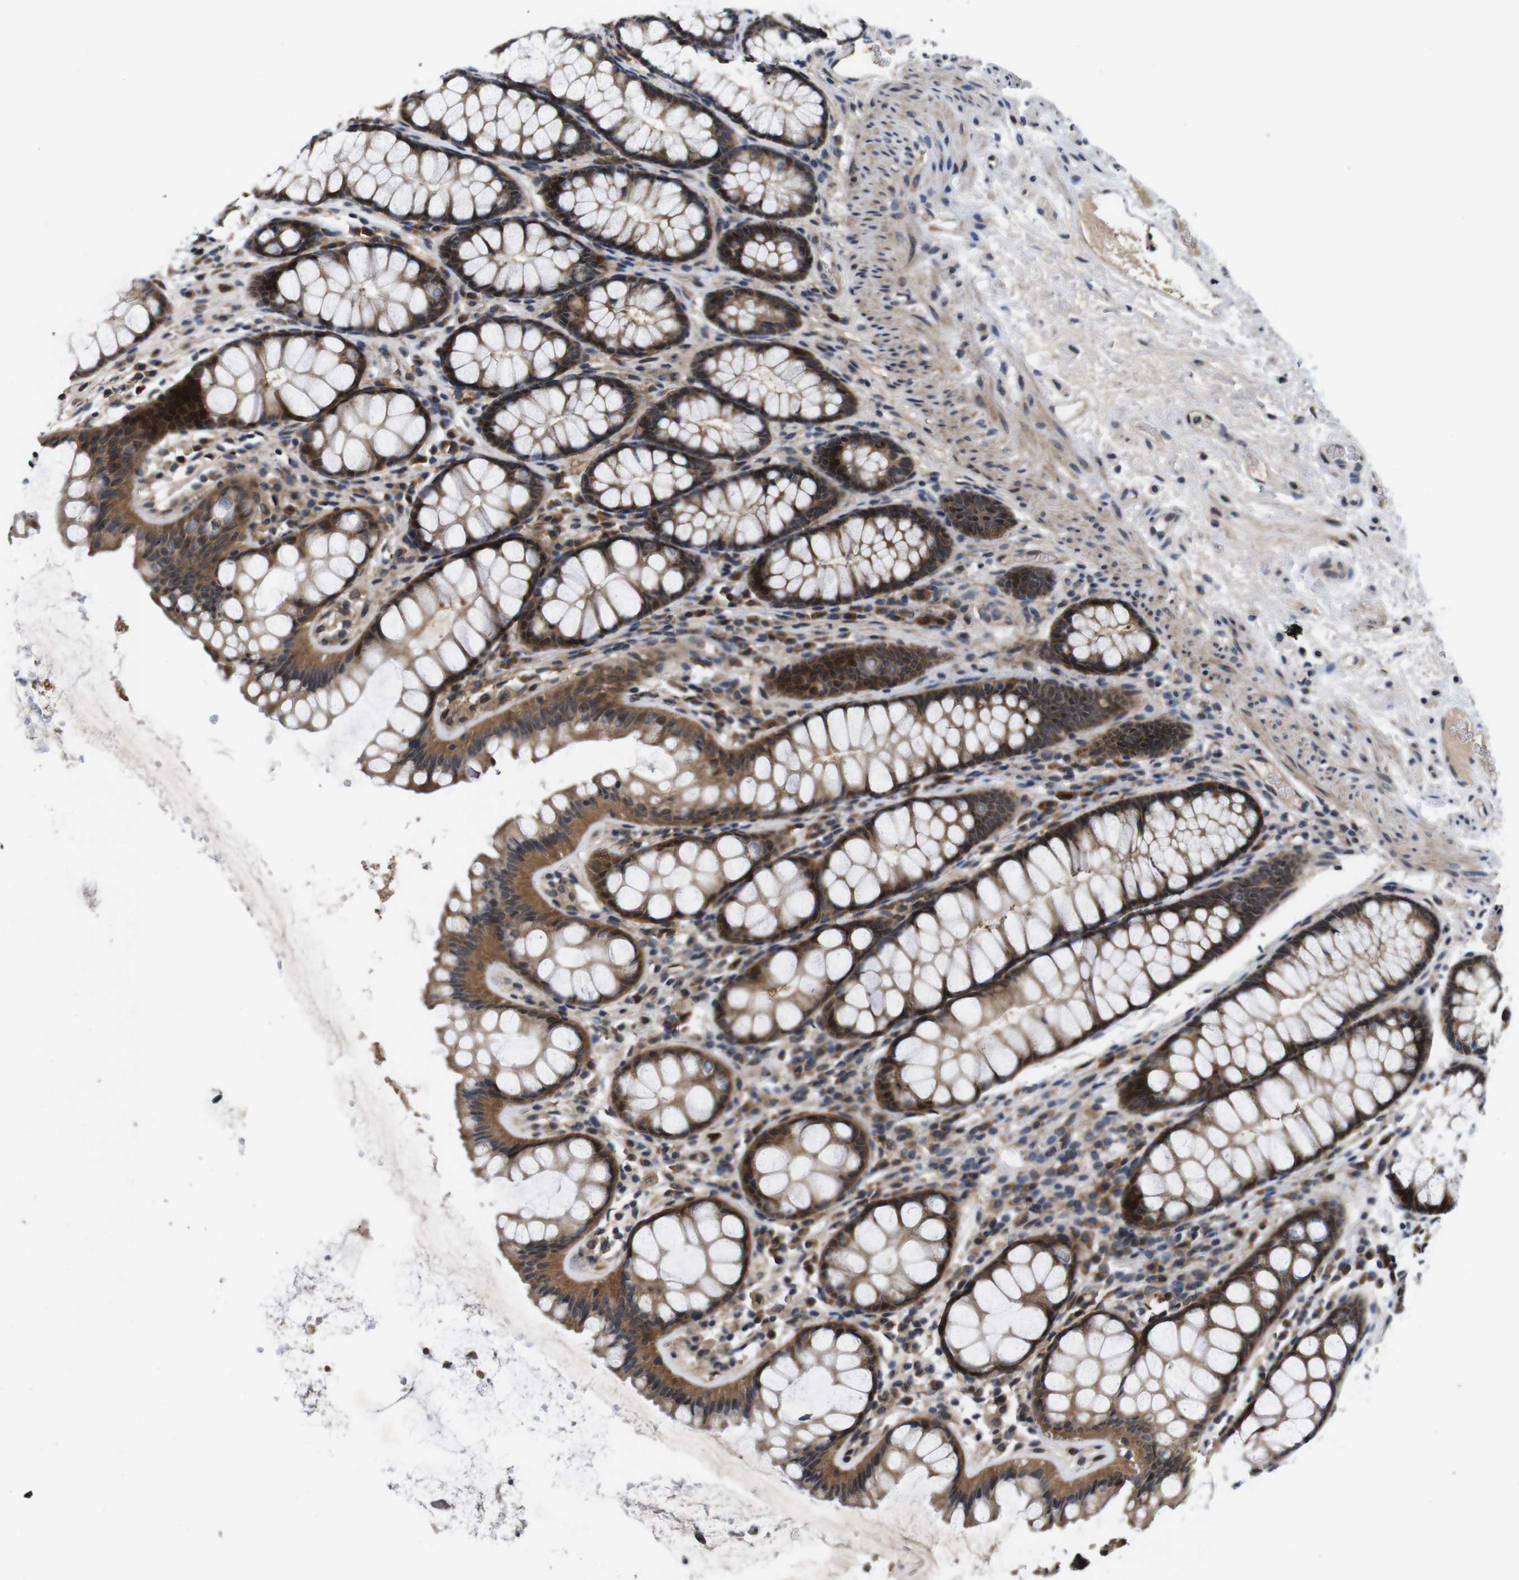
{"staining": {"intensity": "weak", "quantity": "25%-75%", "location": "cytoplasmic/membranous"}, "tissue": "colon", "cell_type": "Endothelial cells", "image_type": "normal", "snomed": [{"axis": "morphology", "description": "Normal tissue, NOS"}, {"axis": "topography", "description": "Colon"}], "caption": "Protein analysis of benign colon reveals weak cytoplasmic/membranous positivity in about 25%-75% of endothelial cells.", "gene": "ZBTB46", "patient": {"sex": "female", "age": 55}}